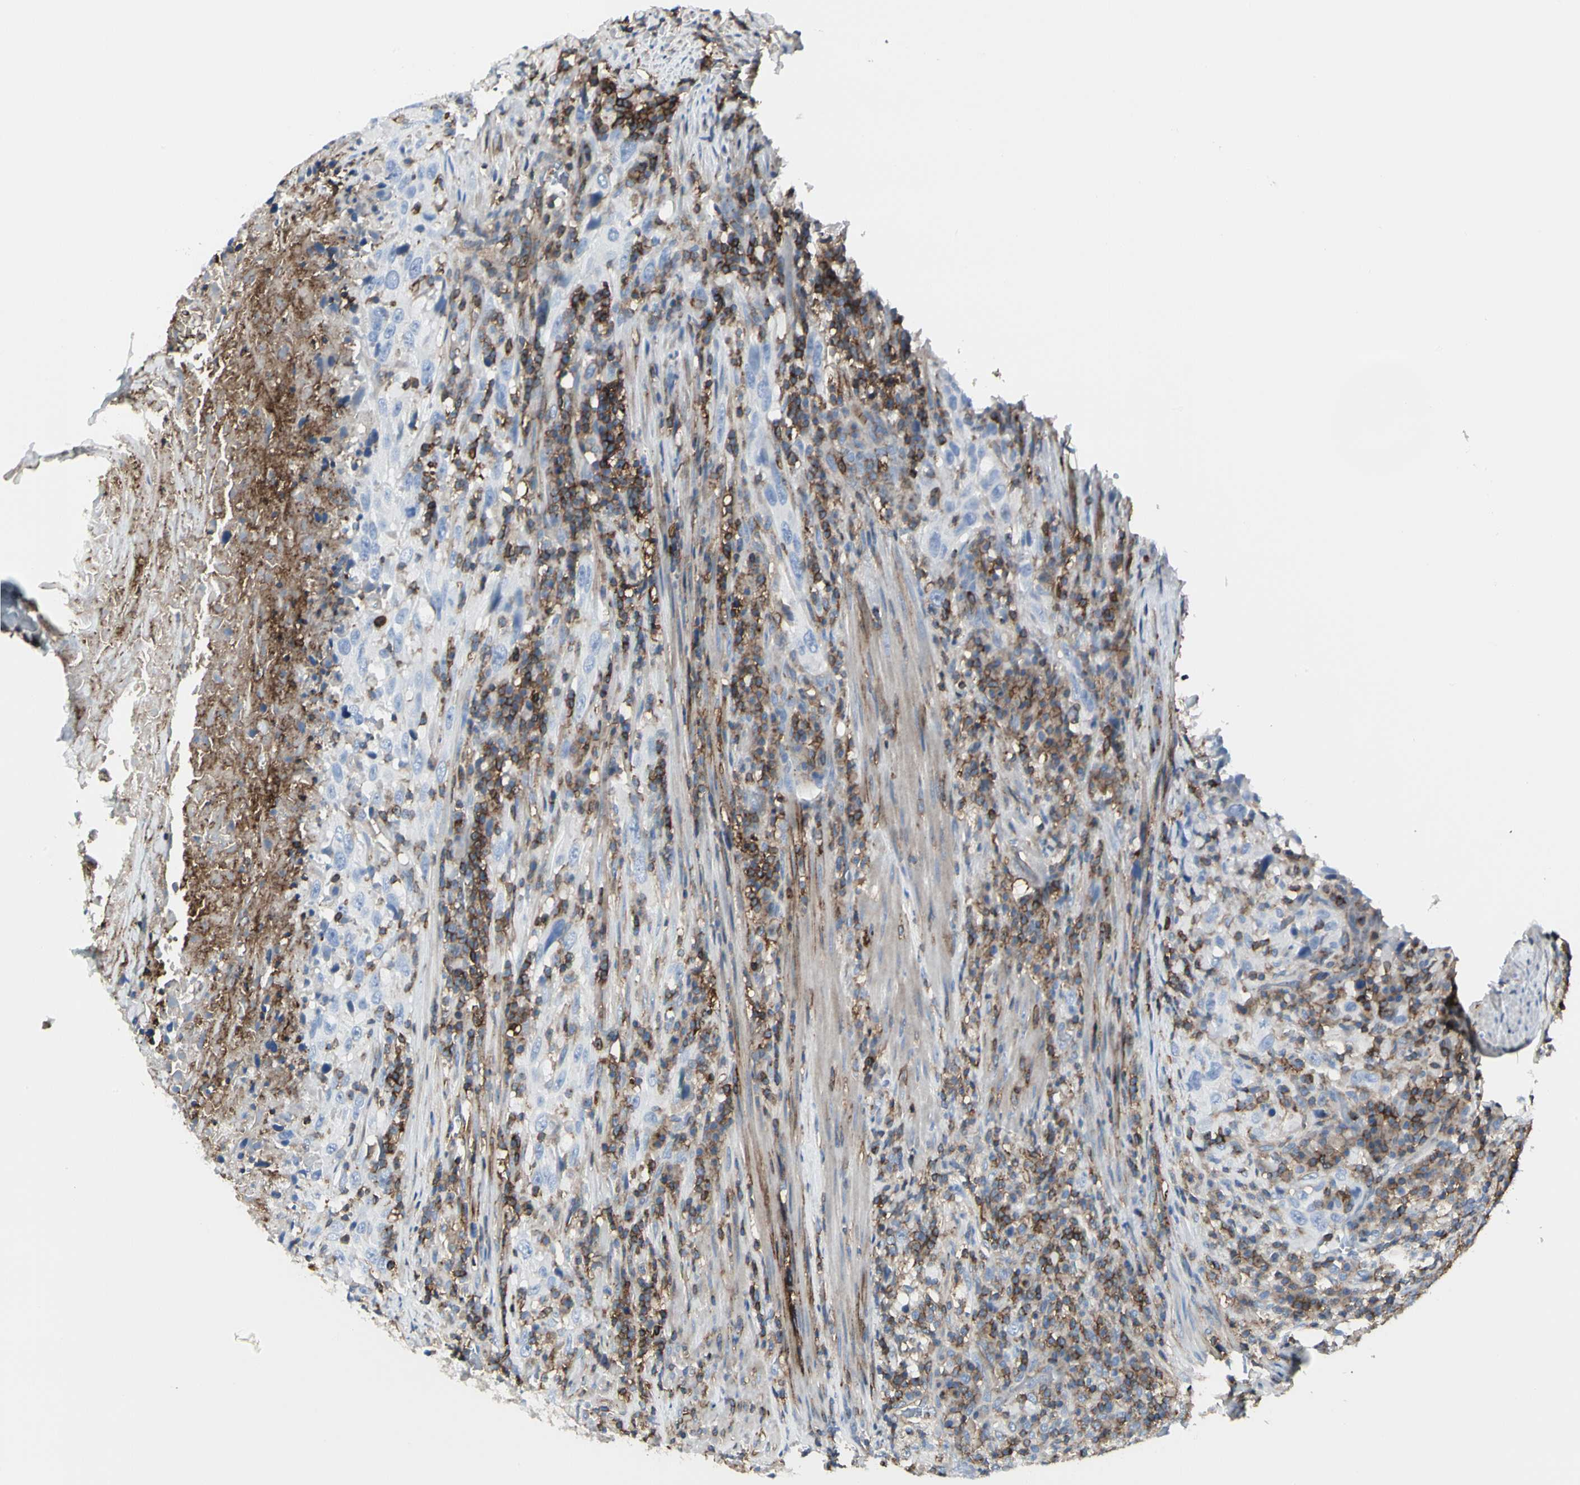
{"staining": {"intensity": "negative", "quantity": "none", "location": "none"}, "tissue": "urothelial cancer", "cell_type": "Tumor cells", "image_type": "cancer", "snomed": [{"axis": "morphology", "description": "Urothelial carcinoma, High grade"}, {"axis": "topography", "description": "Urinary bladder"}], "caption": "IHC of human urothelial carcinoma (high-grade) exhibits no expression in tumor cells.", "gene": "CLEC2B", "patient": {"sex": "male", "age": 61}}